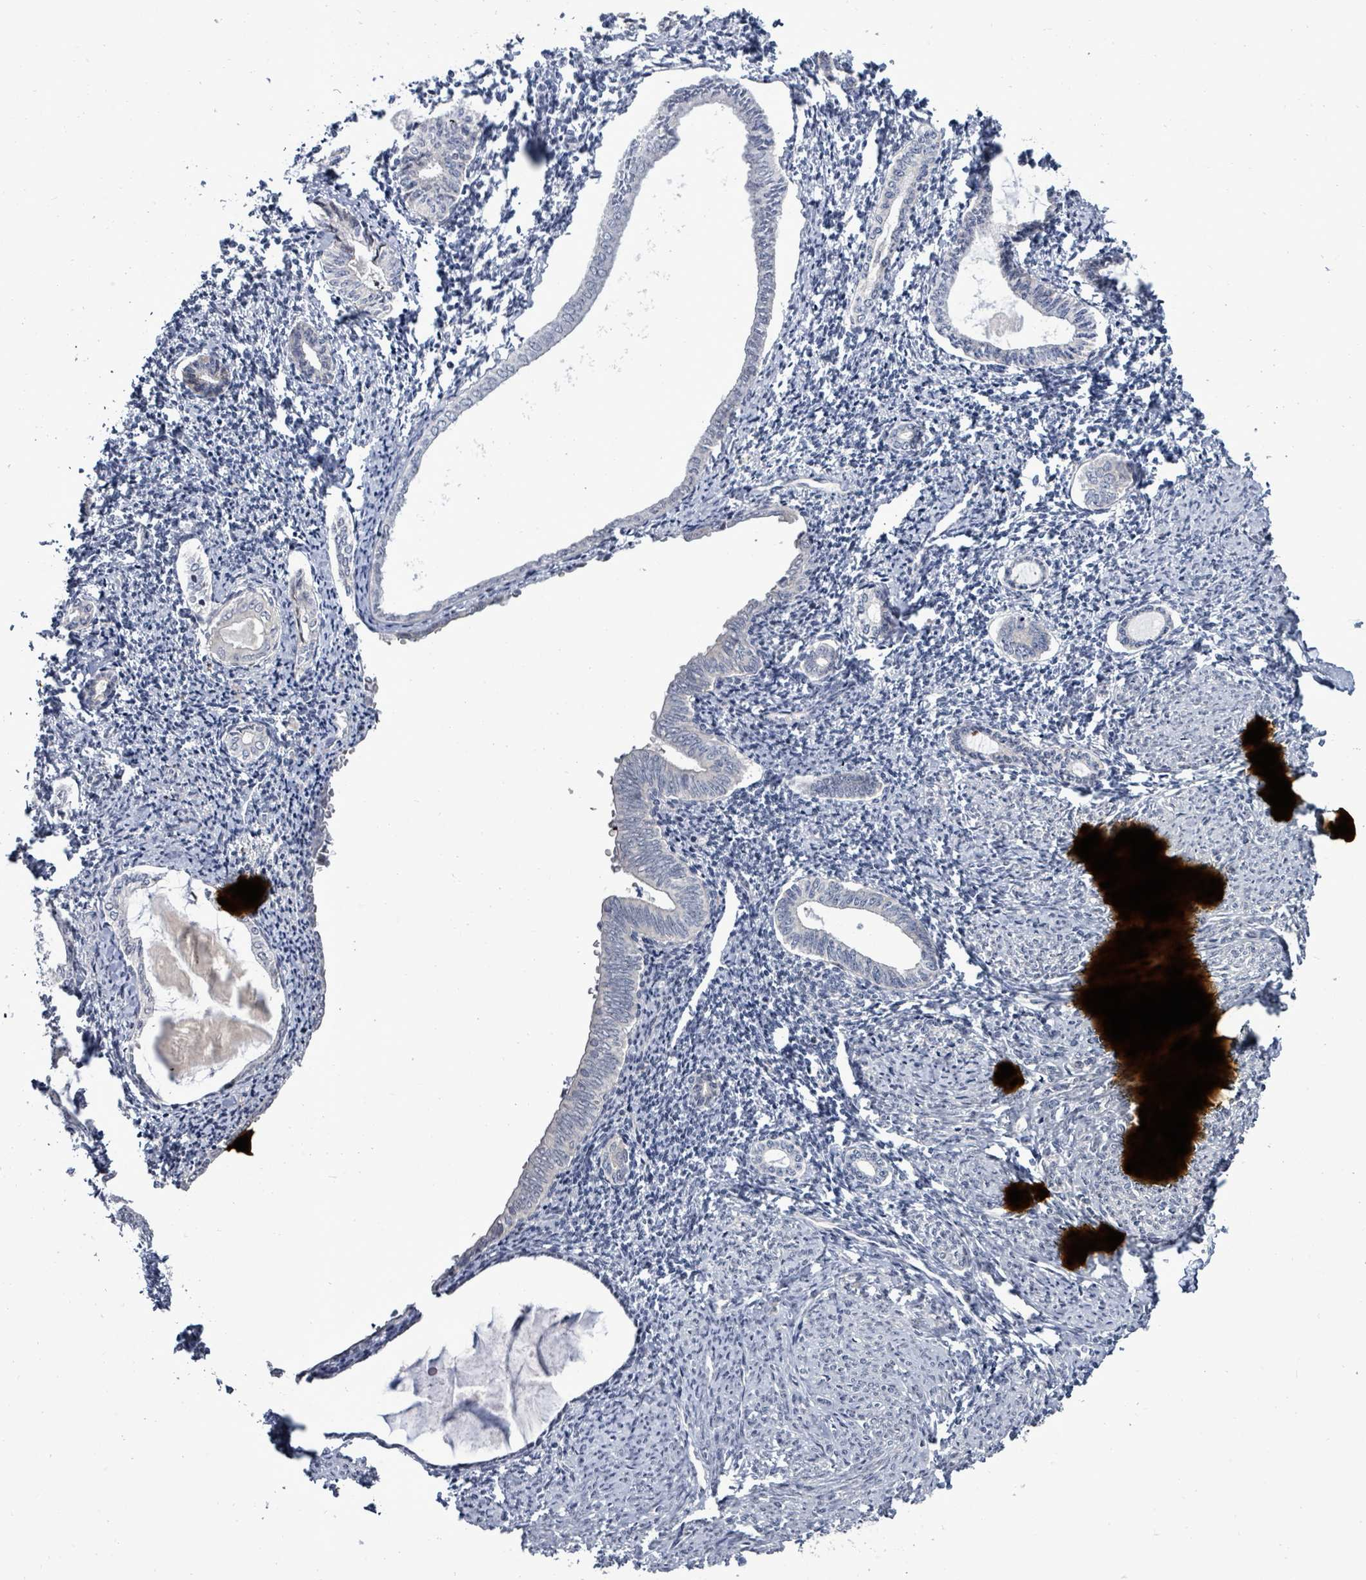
{"staining": {"intensity": "negative", "quantity": "none", "location": "none"}, "tissue": "endometrium", "cell_type": "Cells in endometrial stroma", "image_type": "normal", "snomed": [{"axis": "morphology", "description": "Normal tissue, NOS"}, {"axis": "topography", "description": "Endometrium"}], "caption": "This is a histopathology image of IHC staining of unremarkable endometrium, which shows no positivity in cells in endometrial stroma.", "gene": "POMGNT2", "patient": {"sex": "female", "age": 63}}